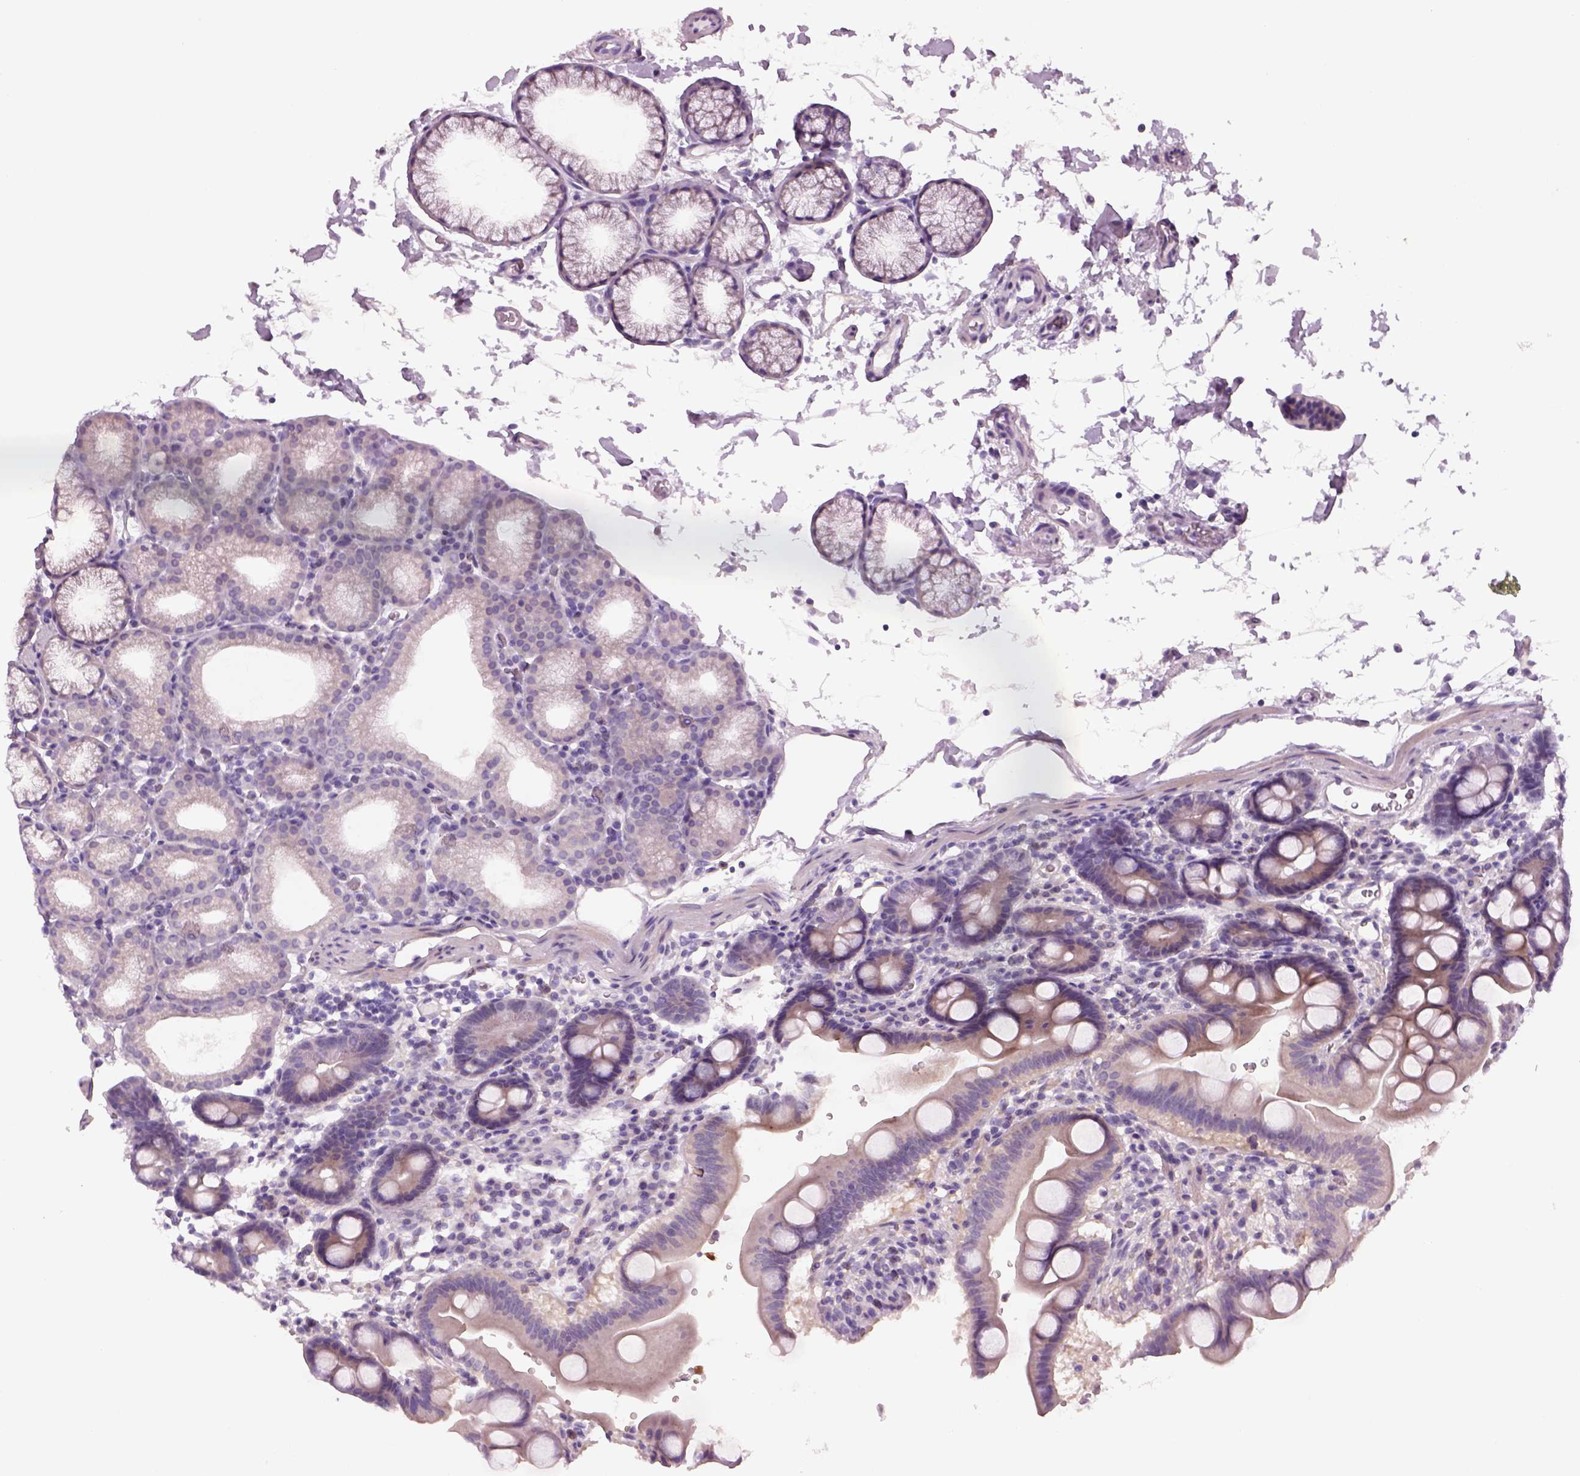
{"staining": {"intensity": "weak", "quantity": "<25%", "location": "cytoplasmic/membranous"}, "tissue": "duodenum", "cell_type": "Glandular cells", "image_type": "normal", "snomed": [{"axis": "morphology", "description": "Normal tissue, NOS"}, {"axis": "topography", "description": "Duodenum"}], "caption": "High magnification brightfield microscopy of benign duodenum stained with DAB (brown) and counterstained with hematoxylin (blue): glandular cells show no significant positivity.", "gene": "MDH1B", "patient": {"sex": "male", "age": 59}}